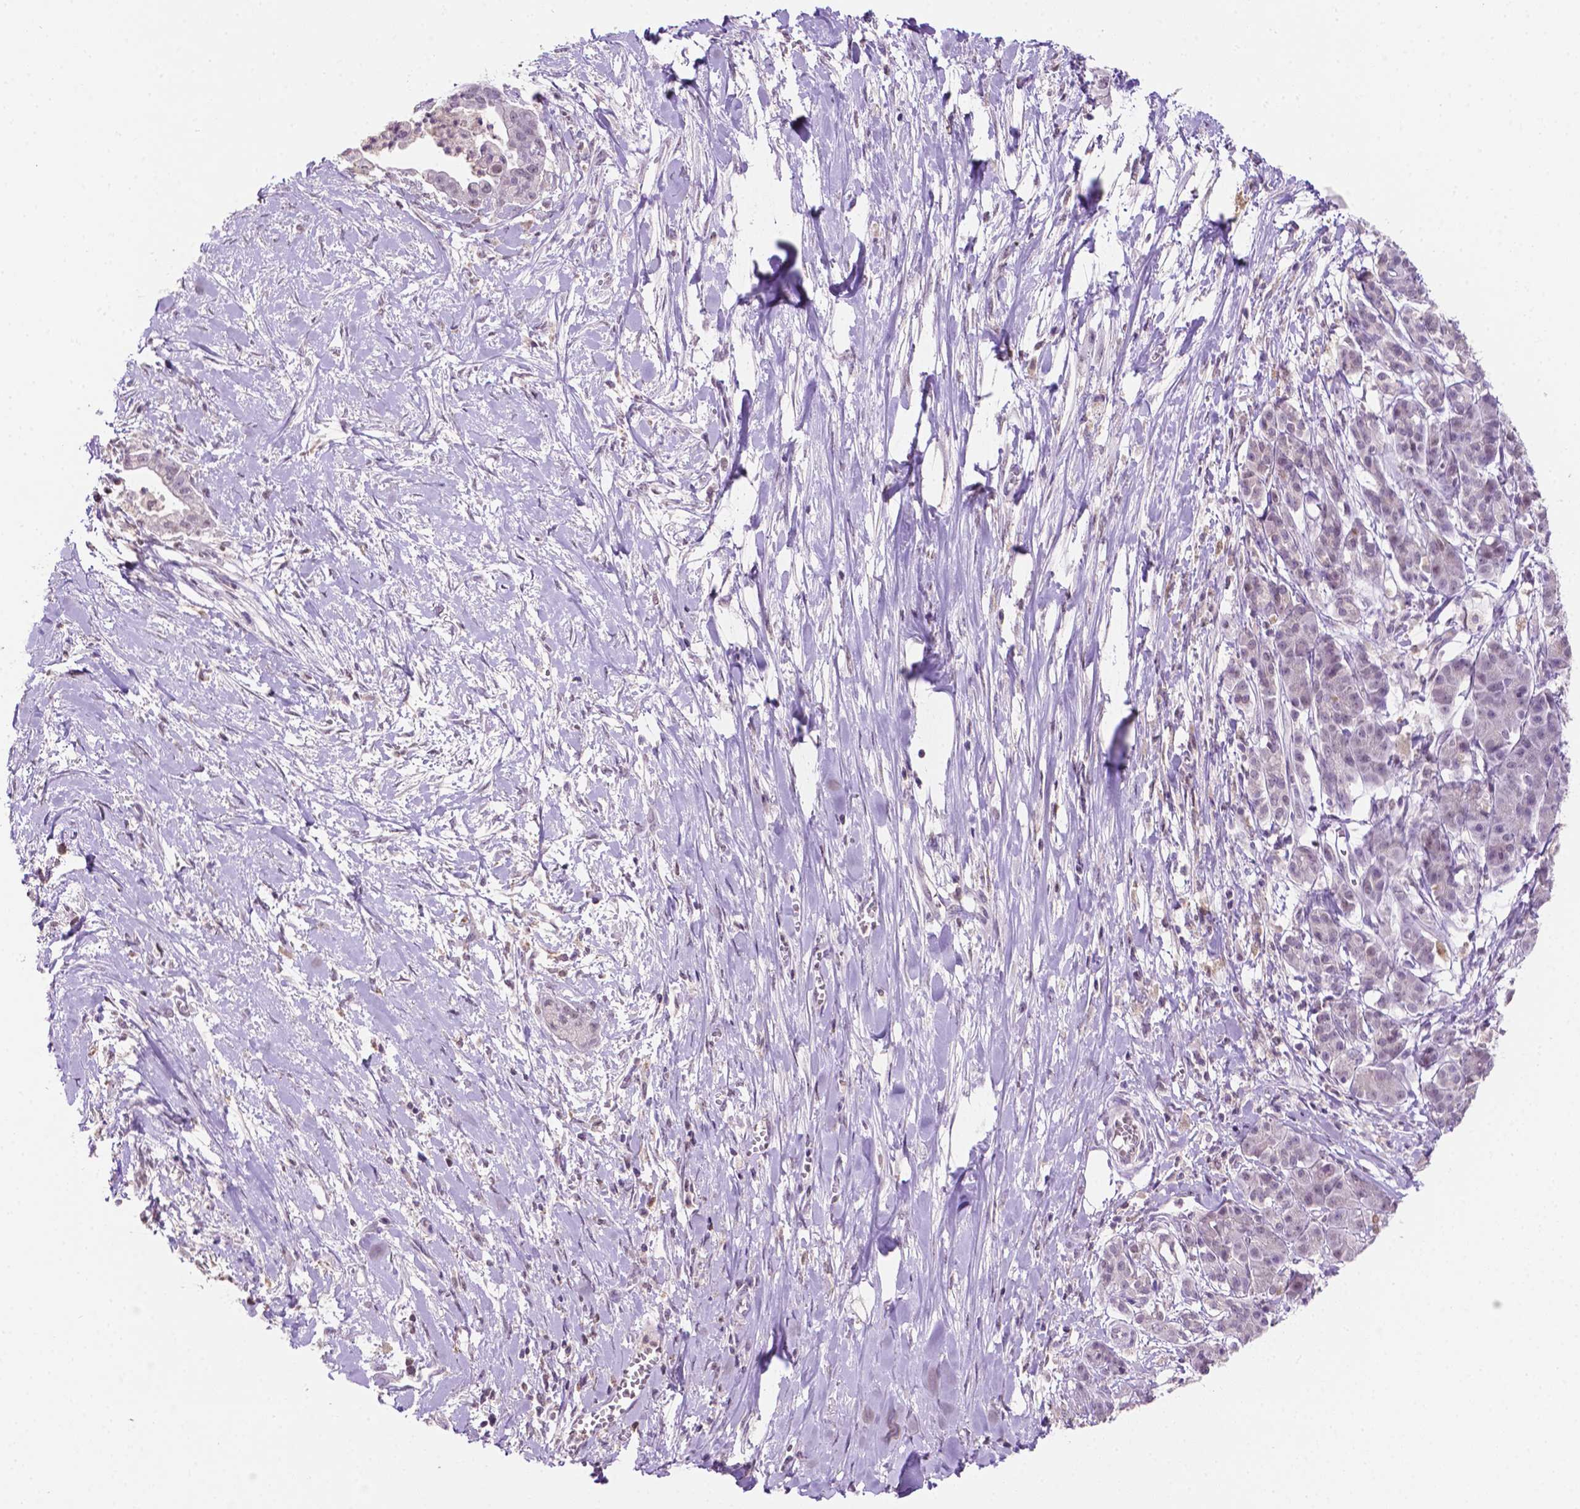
{"staining": {"intensity": "negative", "quantity": "none", "location": "none"}, "tissue": "pancreatic cancer", "cell_type": "Tumor cells", "image_type": "cancer", "snomed": [{"axis": "morphology", "description": "Normal tissue, NOS"}, {"axis": "morphology", "description": "Adenocarcinoma, NOS"}, {"axis": "topography", "description": "Lymph node"}, {"axis": "topography", "description": "Pancreas"}], "caption": "DAB (3,3'-diaminobenzidine) immunohistochemical staining of human adenocarcinoma (pancreatic) reveals no significant staining in tumor cells.", "gene": "PTPN6", "patient": {"sex": "female", "age": 58}}